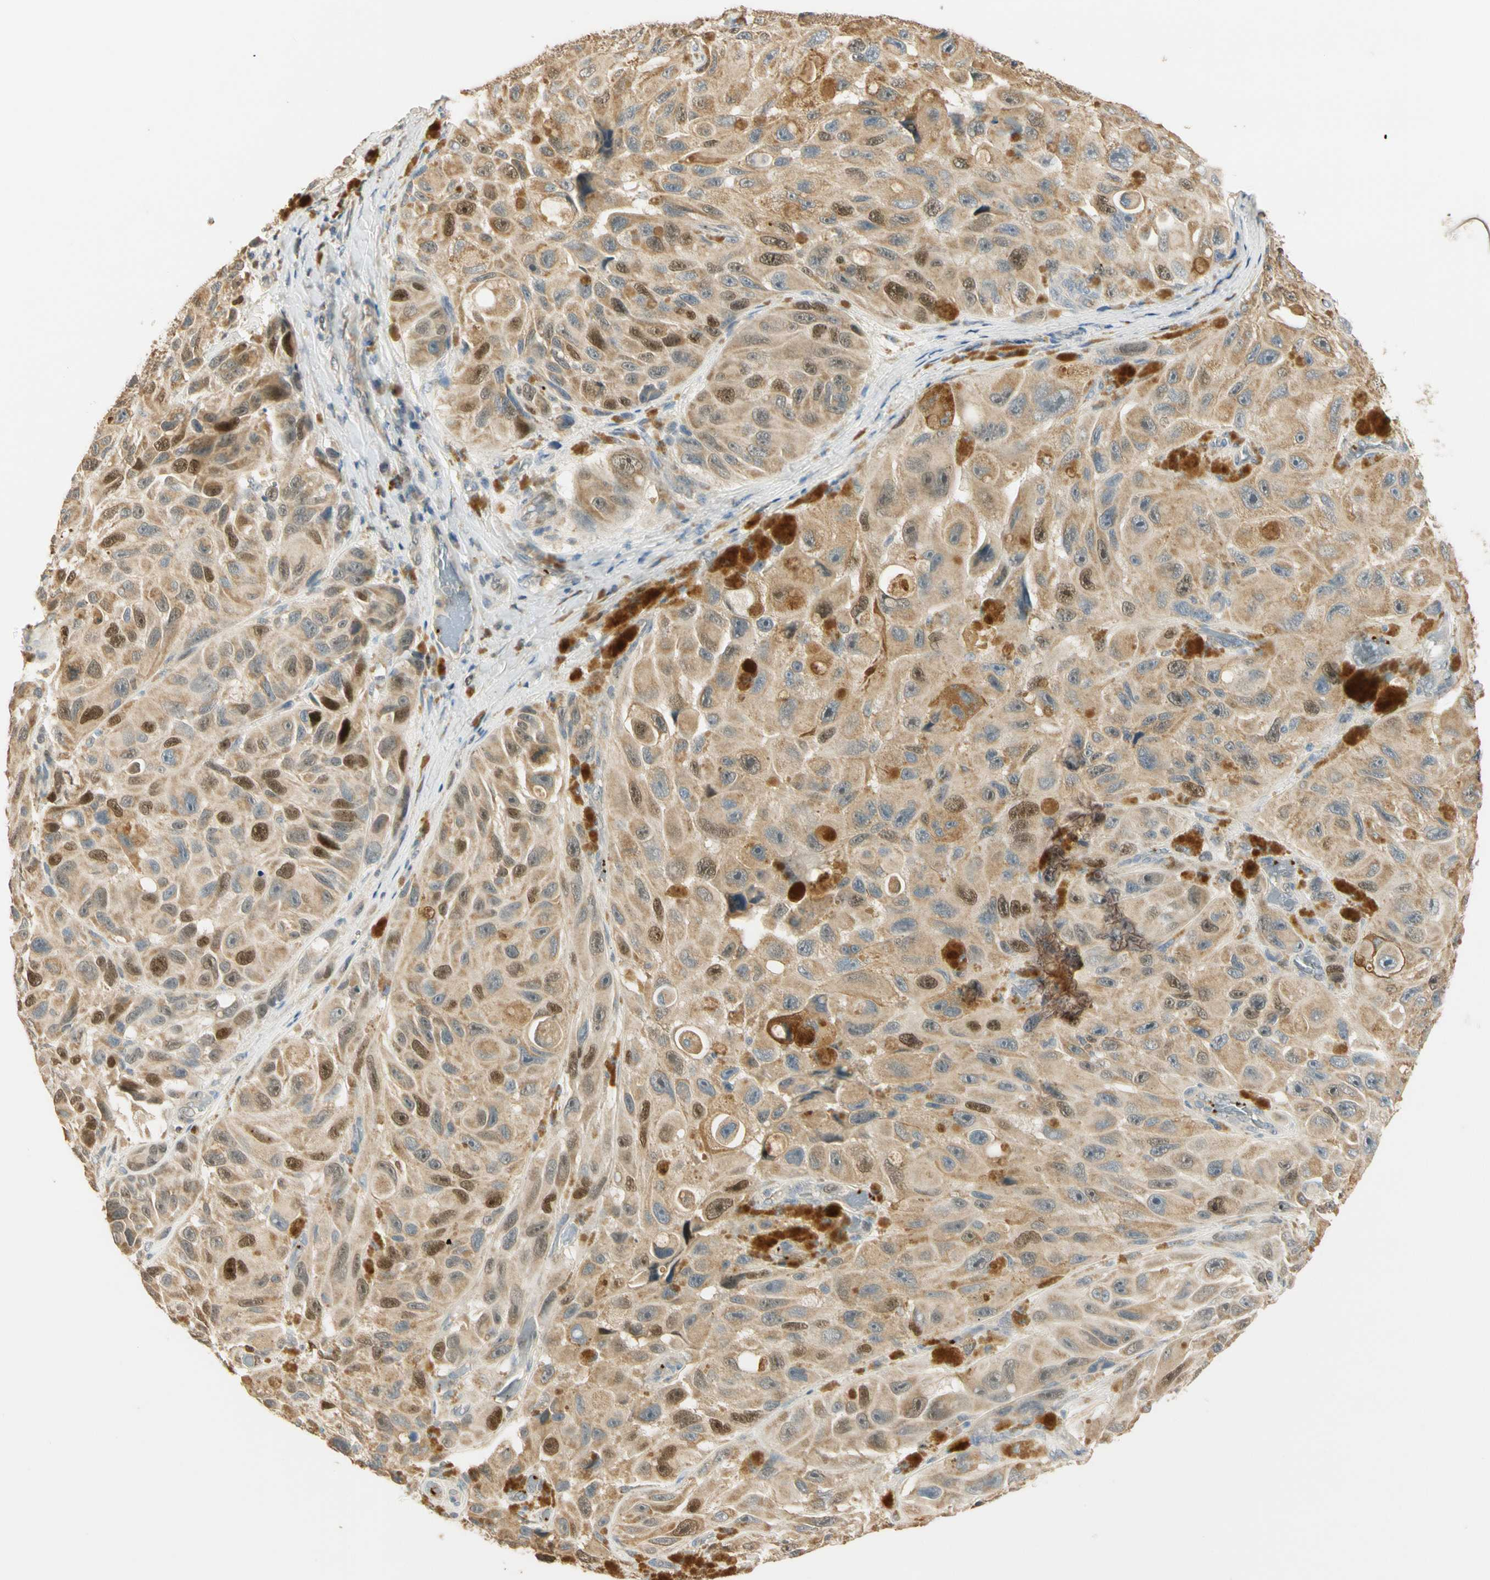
{"staining": {"intensity": "moderate", "quantity": ">75%", "location": "cytoplasmic/membranous,nuclear"}, "tissue": "melanoma", "cell_type": "Tumor cells", "image_type": "cancer", "snomed": [{"axis": "morphology", "description": "Malignant melanoma, NOS"}, {"axis": "topography", "description": "Skin"}], "caption": "Malignant melanoma tissue displays moderate cytoplasmic/membranous and nuclear expression in about >75% of tumor cells, visualized by immunohistochemistry.", "gene": "RAD18", "patient": {"sex": "female", "age": 73}}